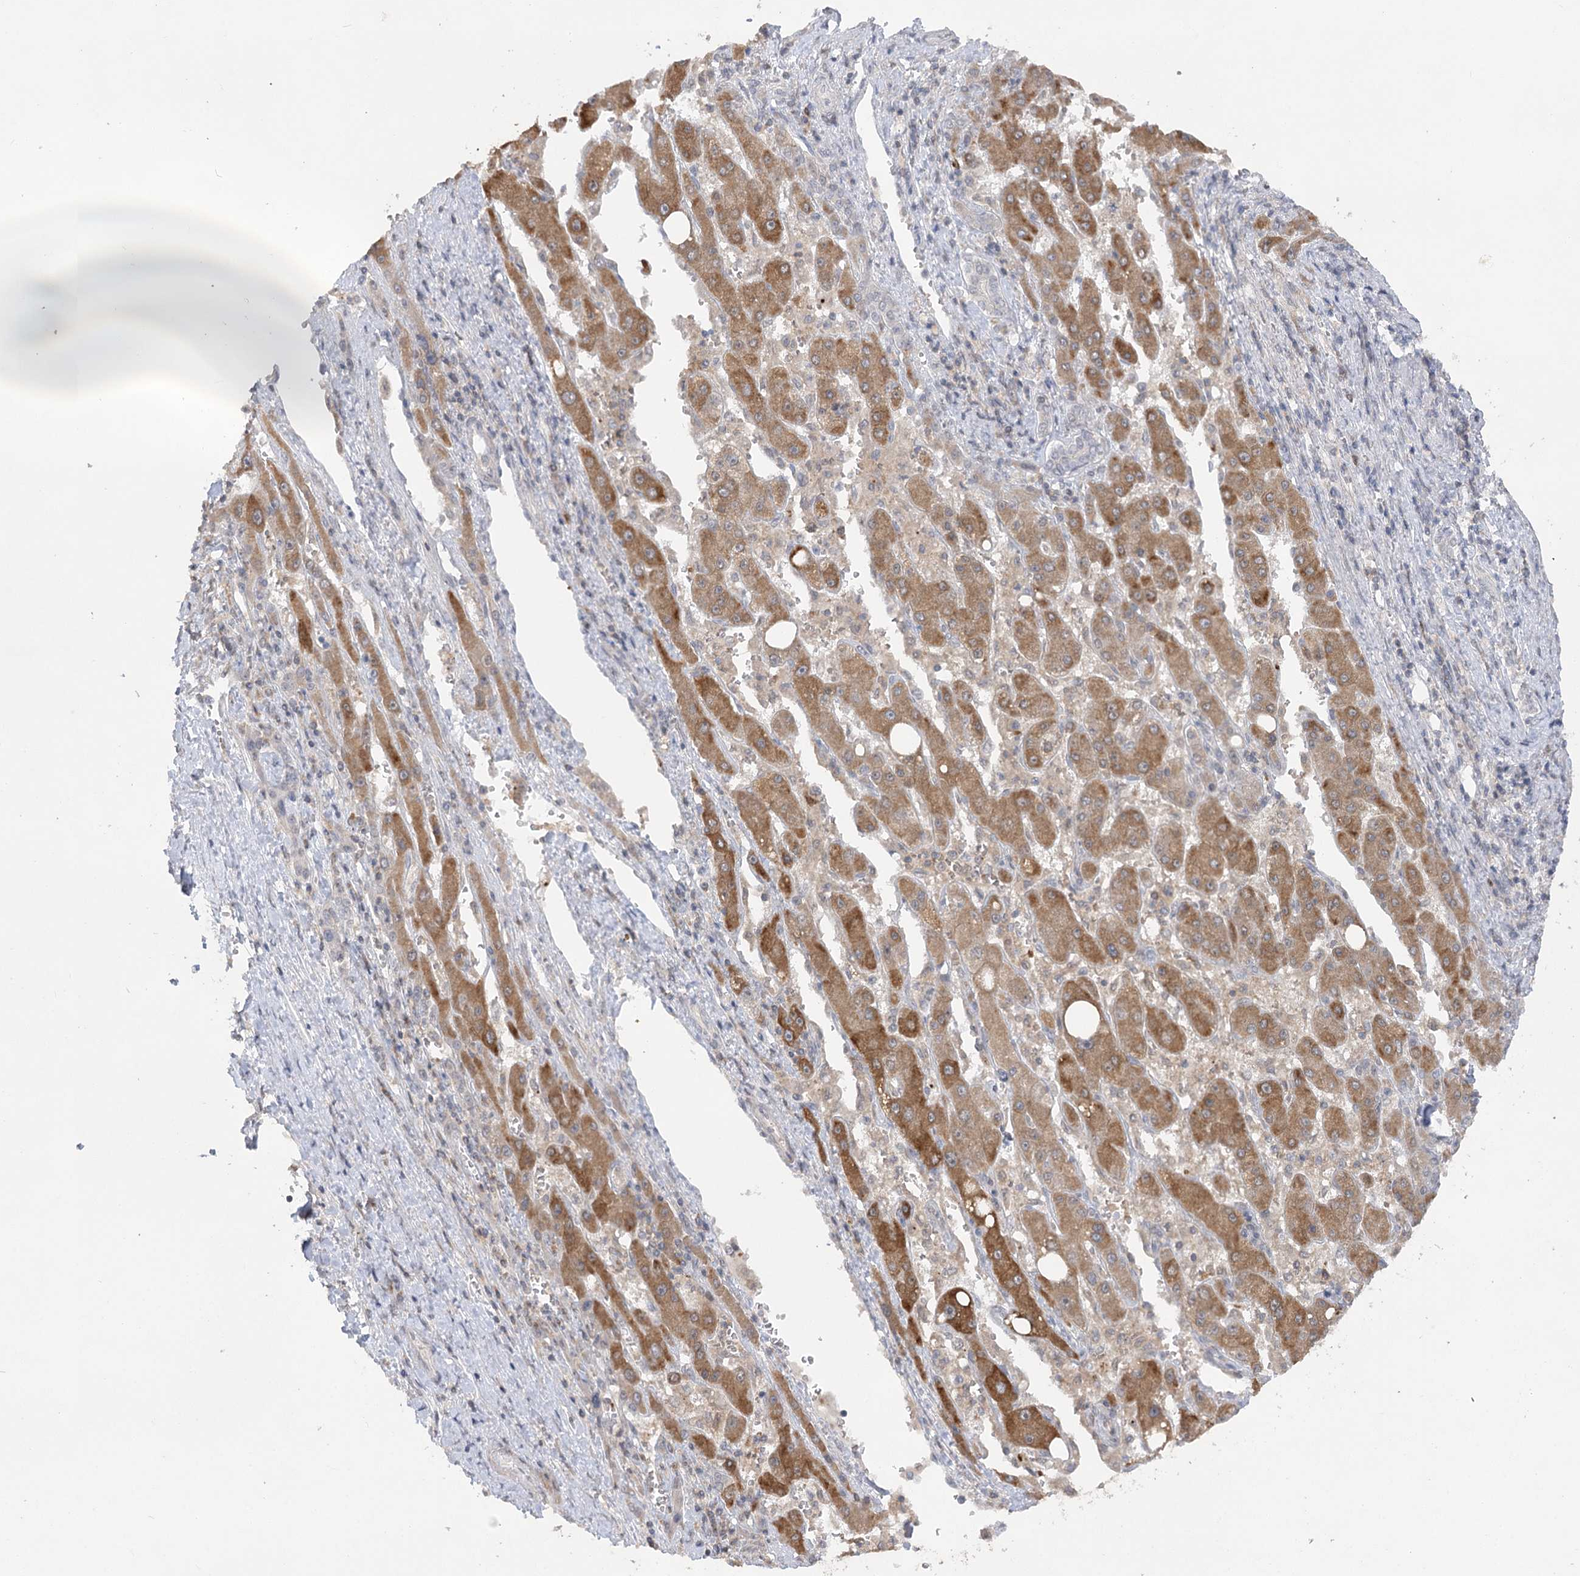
{"staining": {"intensity": "moderate", "quantity": ">75%", "location": "cytoplasmic/membranous"}, "tissue": "liver cancer", "cell_type": "Tumor cells", "image_type": "cancer", "snomed": [{"axis": "morphology", "description": "Carcinoma, Hepatocellular, NOS"}, {"axis": "topography", "description": "Liver"}], "caption": "Immunohistochemistry (IHC) of liver cancer (hepatocellular carcinoma) shows medium levels of moderate cytoplasmic/membranous expression in approximately >75% of tumor cells.", "gene": "TRAF3IP1", "patient": {"sex": "female", "age": 73}}